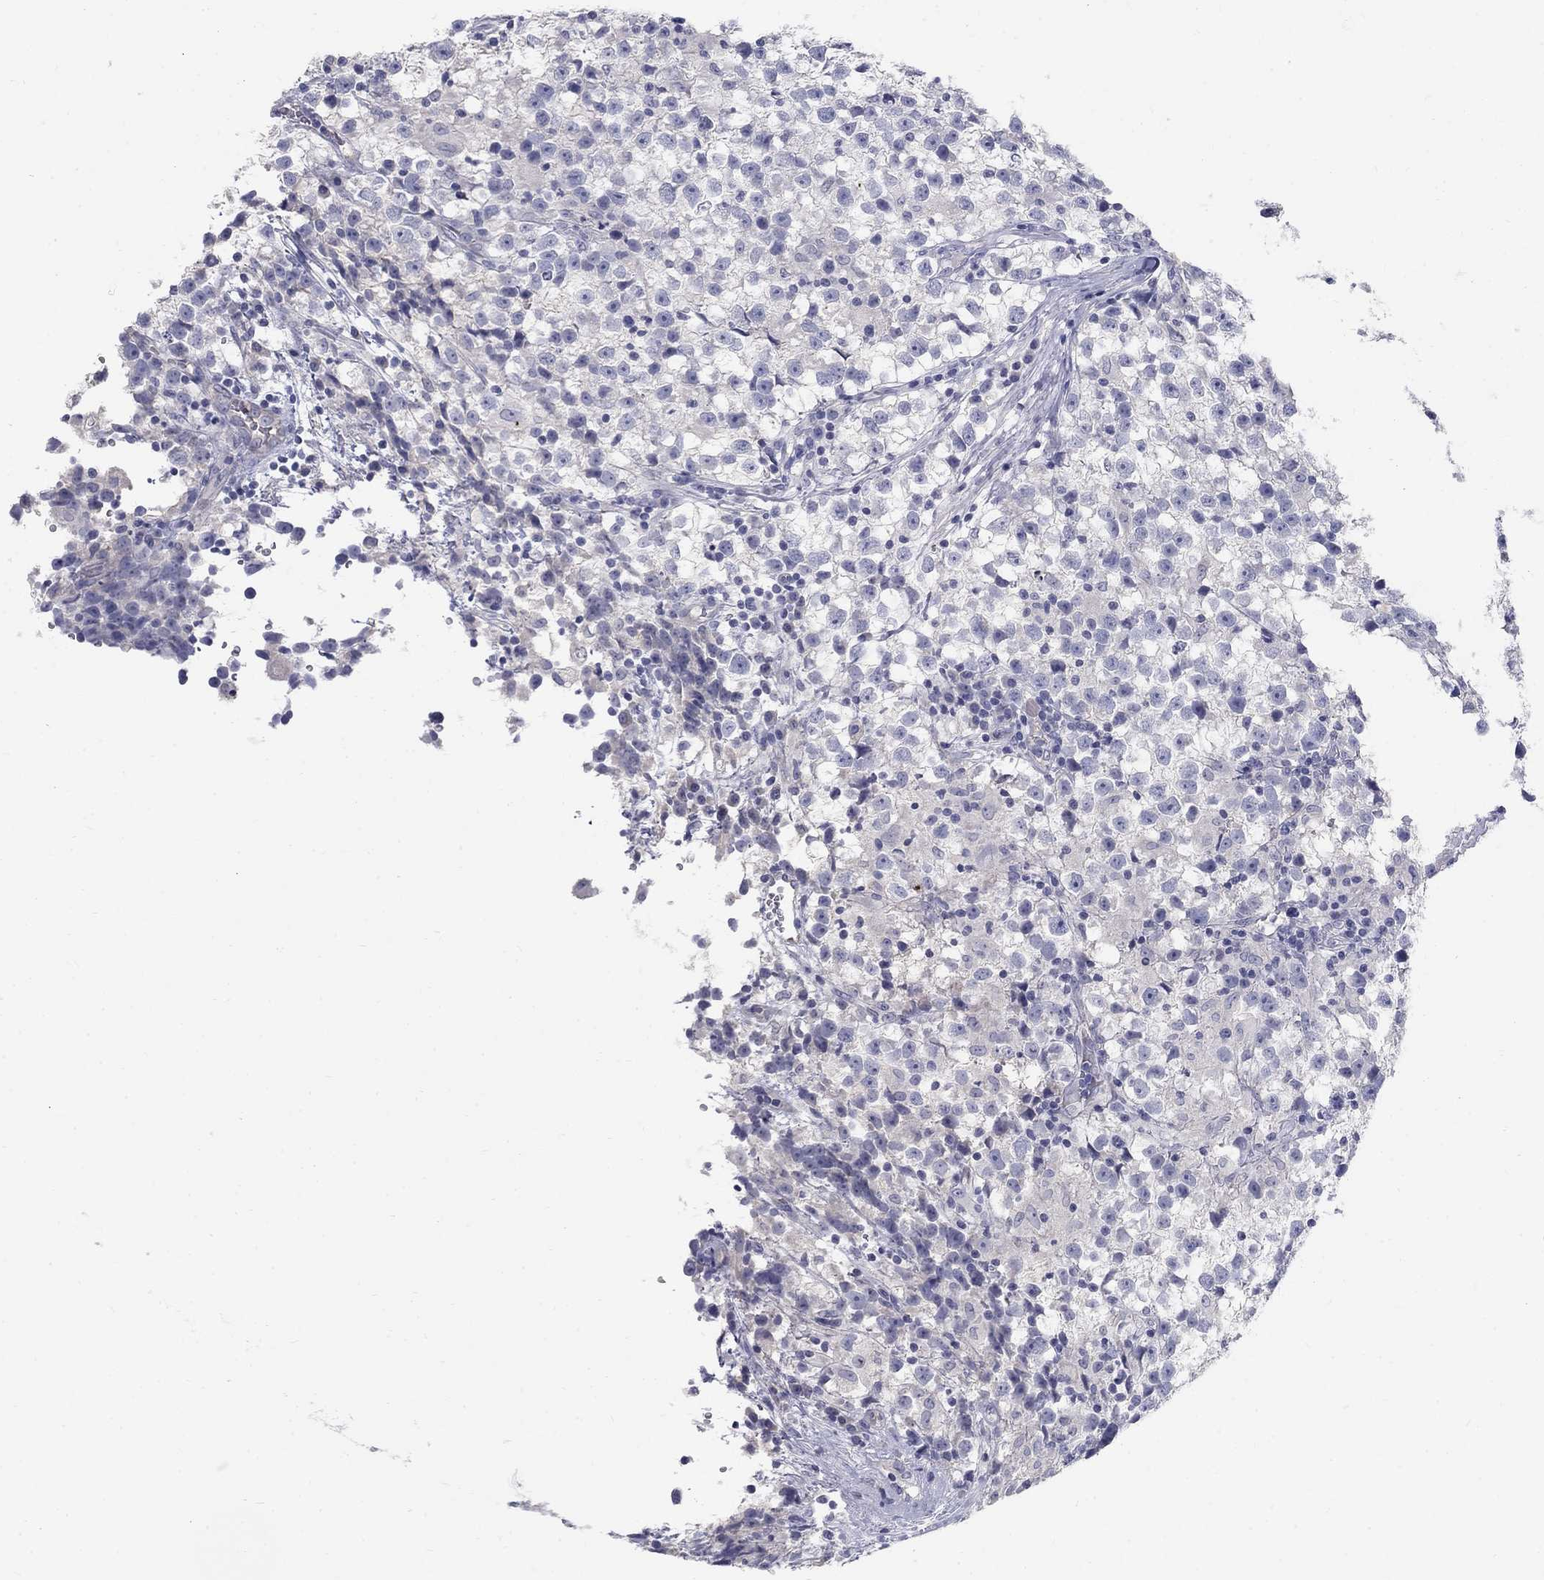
{"staining": {"intensity": "negative", "quantity": "none", "location": "none"}, "tissue": "testis cancer", "cell_type": "Tumor cells", "image_type": "cancer", "snomed": [{"axis": "morphology", "description": "Seminoma, NOS"}, {"axis": "topography", "description": "Testis"}], "caption": "Immunohistochemistry of testis seminoma displays no staining in tumor cells.", "gene": "PTH1R", "patient": {"sex": "male", "age": 31}}